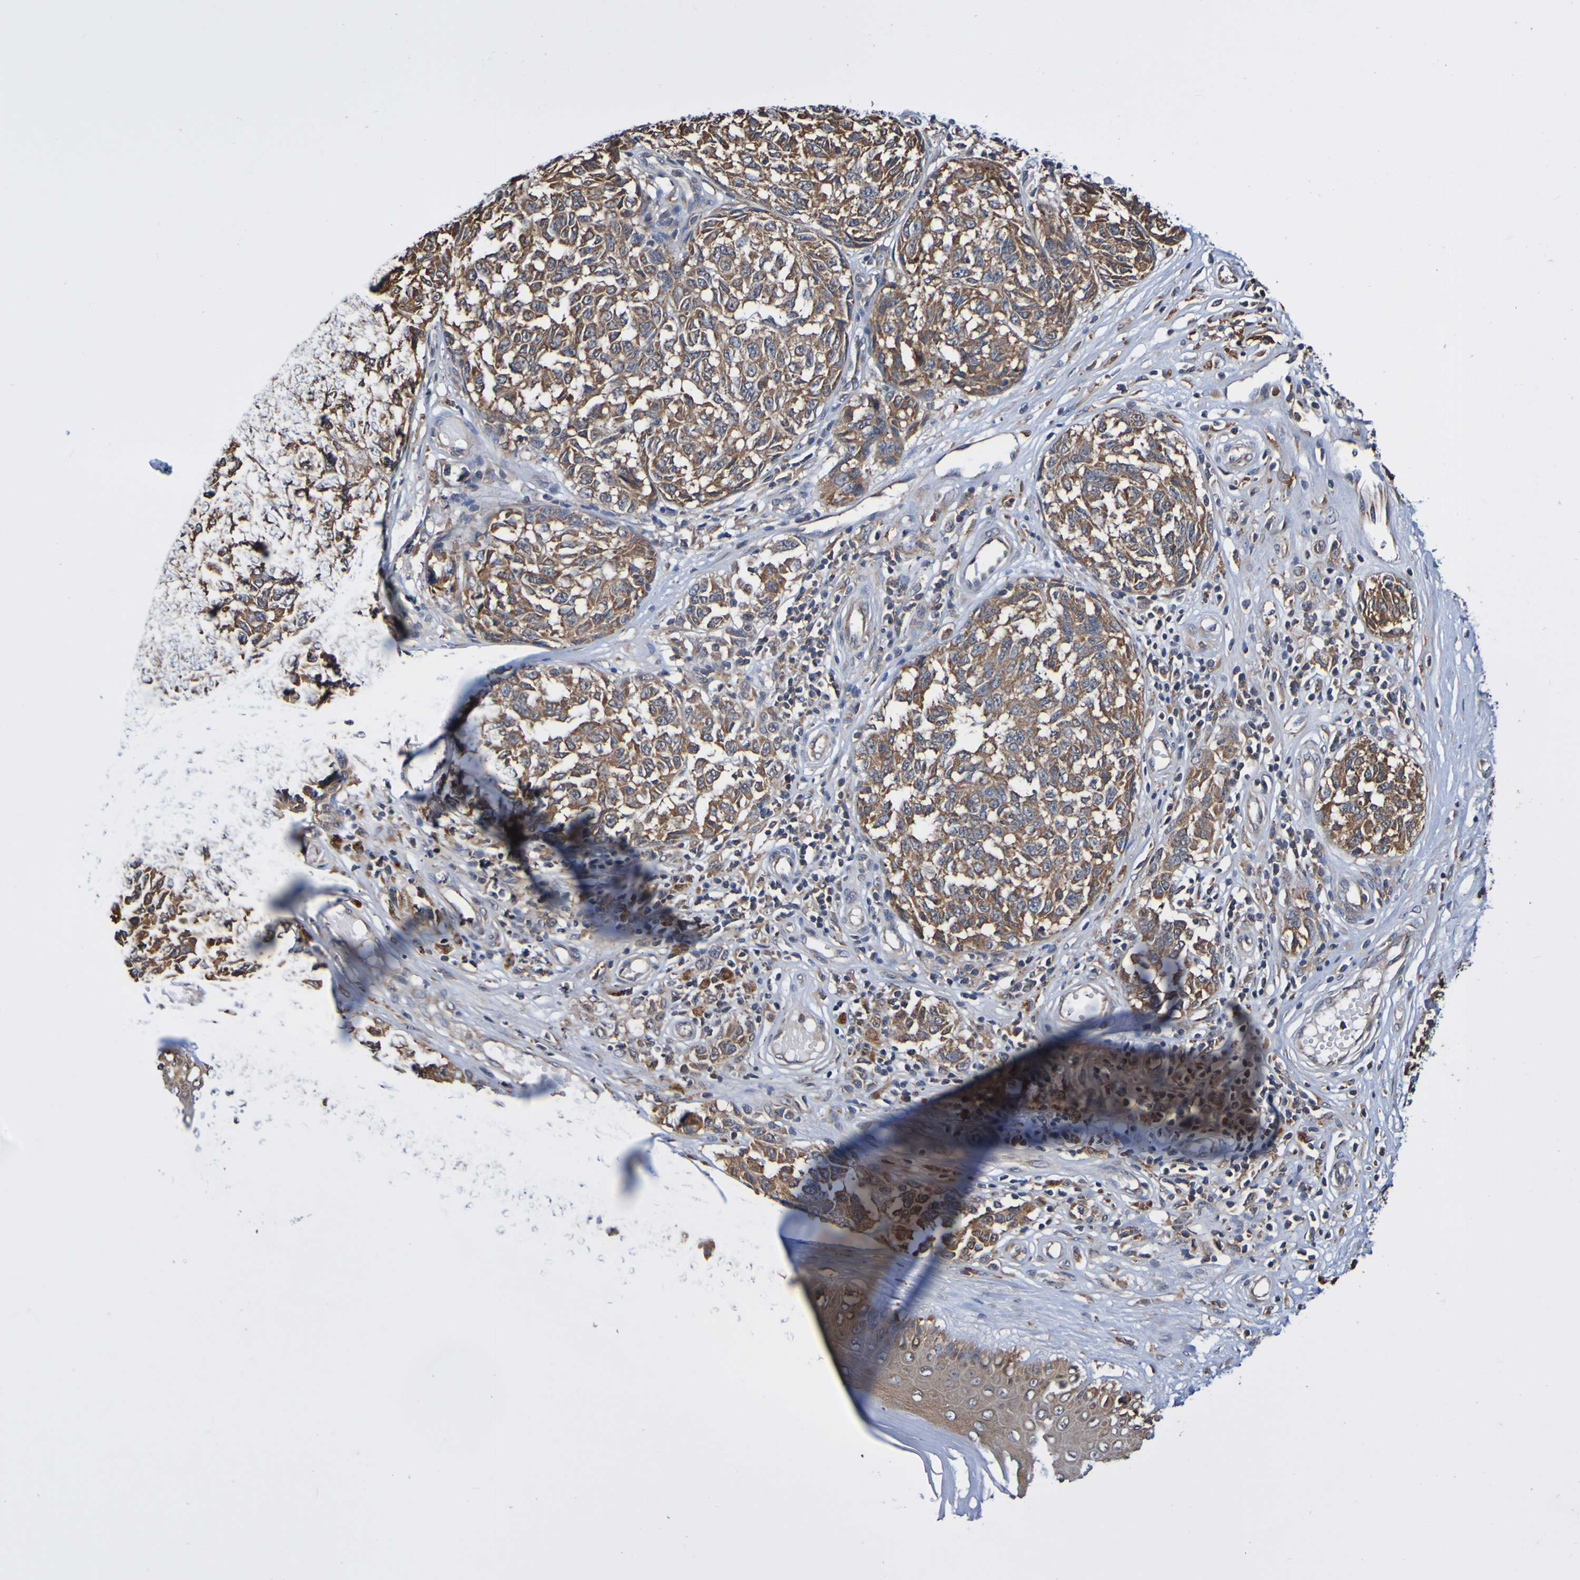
{"staining": {"intensity": "moderate", "quantity": ">75%", "location": "cytoplasmic/membranous"}, "tissue": "melanoma", "cell_type": "Tumor cells", "image_type": "cancer", "snomed": [{"axis": "morphology", "description": "Malignant melanoma, NOS"}, {"axis": "topography", "description": "Skin"}], "caption": "Brown immunohistochemical staining in human melanoma reveals moderate cytoplasmic/membranous staining in approximately >75% of tumor cells.", "gene": "AXIN1", "patient": {"sex": "female", "age": 64}}